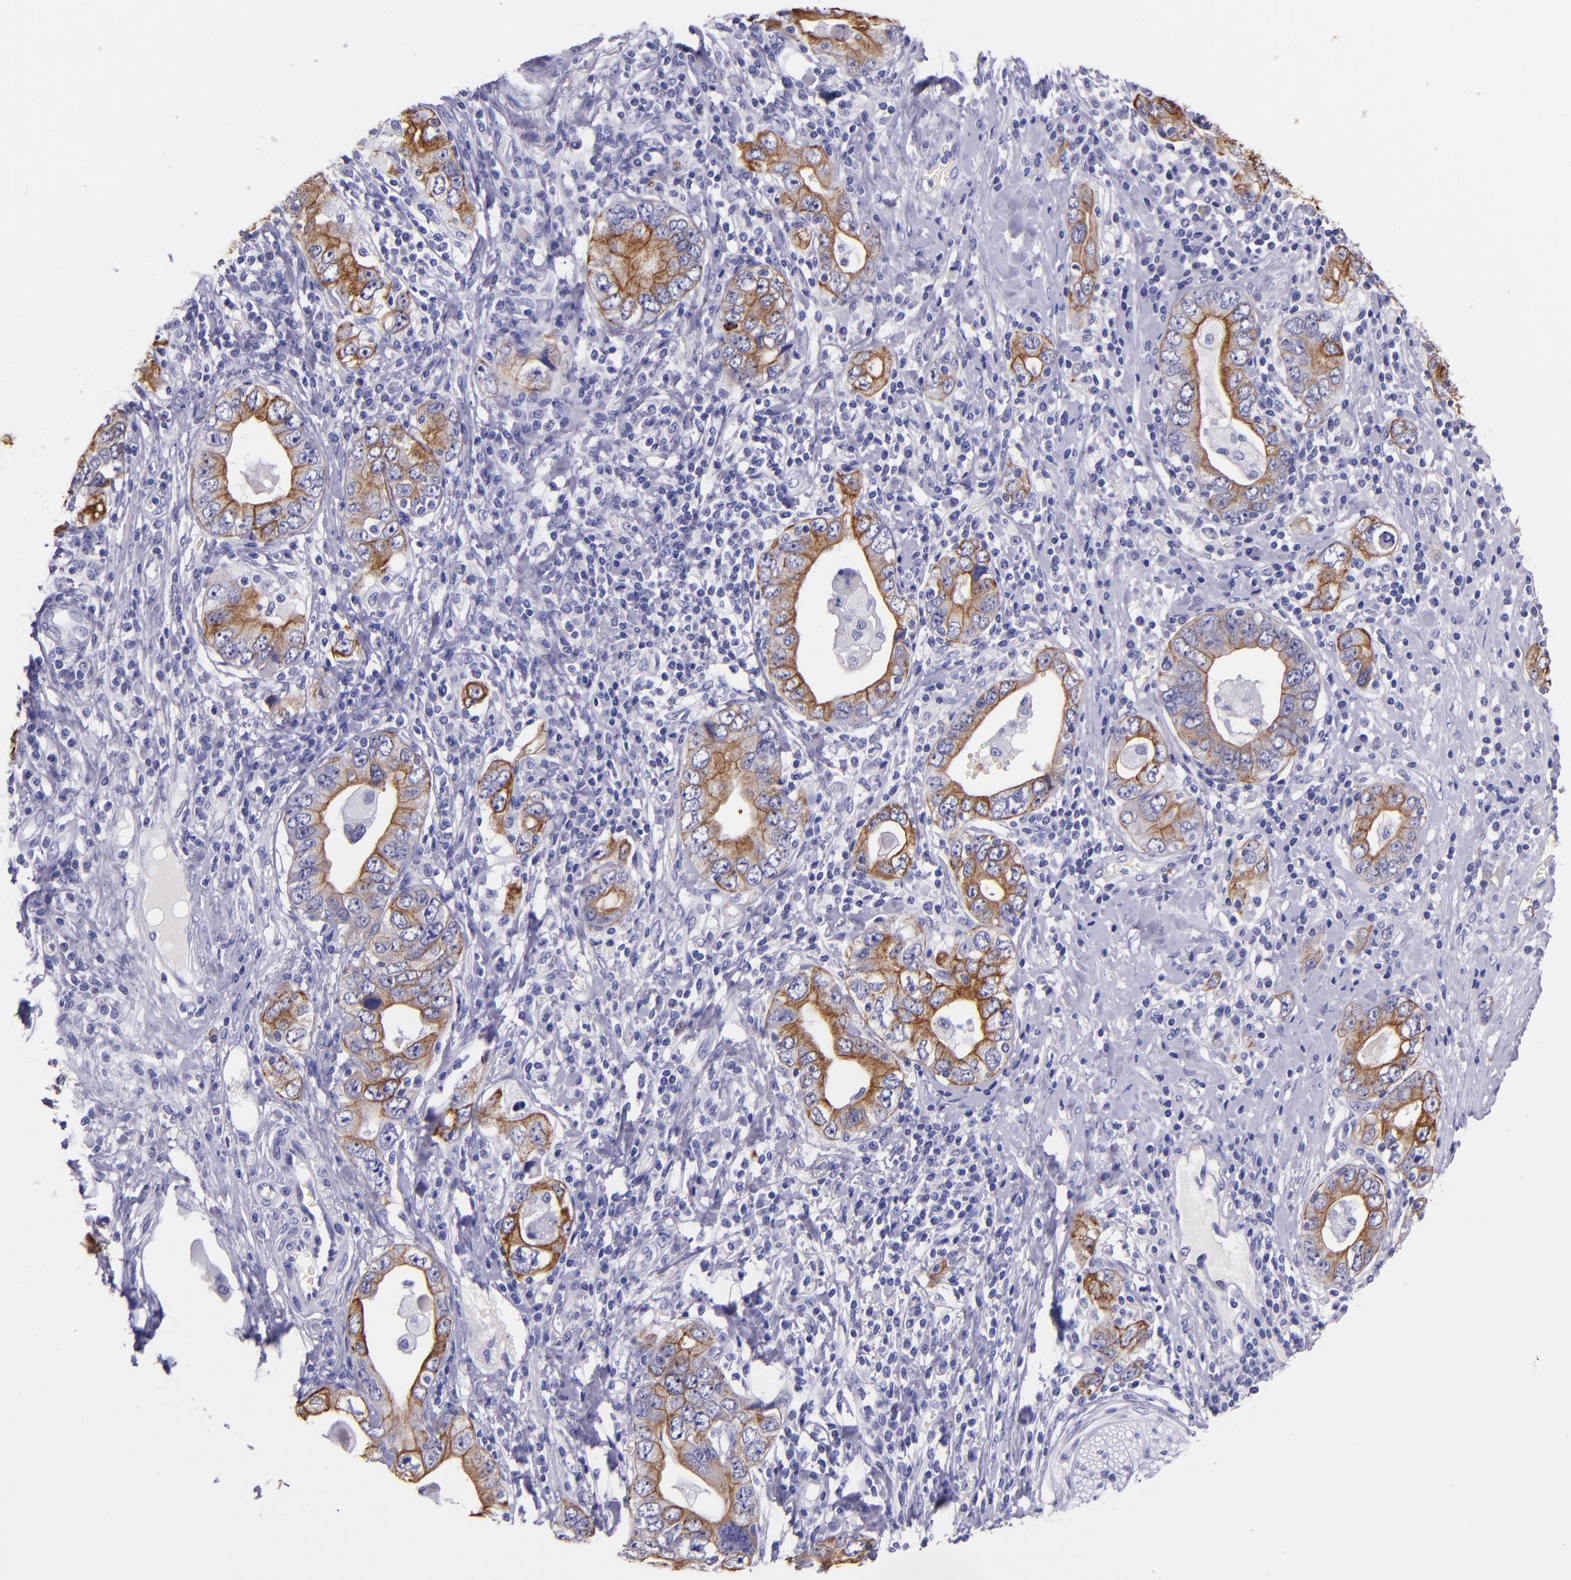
{"staining": {"intensity": "moderate", "quantity": ">75%", "location": "cytoplasmic/membranous"}, "tissue": "stomach cancer", "cell_type": "Tumor cells", "image_type": "cancer", "snomed": [{"axis": "morphology", "description": "Adenocarcinoma, NOS"}, {"axis": "topography", "description": "Stomach, lower"}], "caption": "Stomach adenocarcinoma stained with IHC demonstrates moderate cytoplasmic/membranous positivity in about >75% of tumor cells.", "gene": "KRT4", "patient": {"sex": "female", "age": 93}}